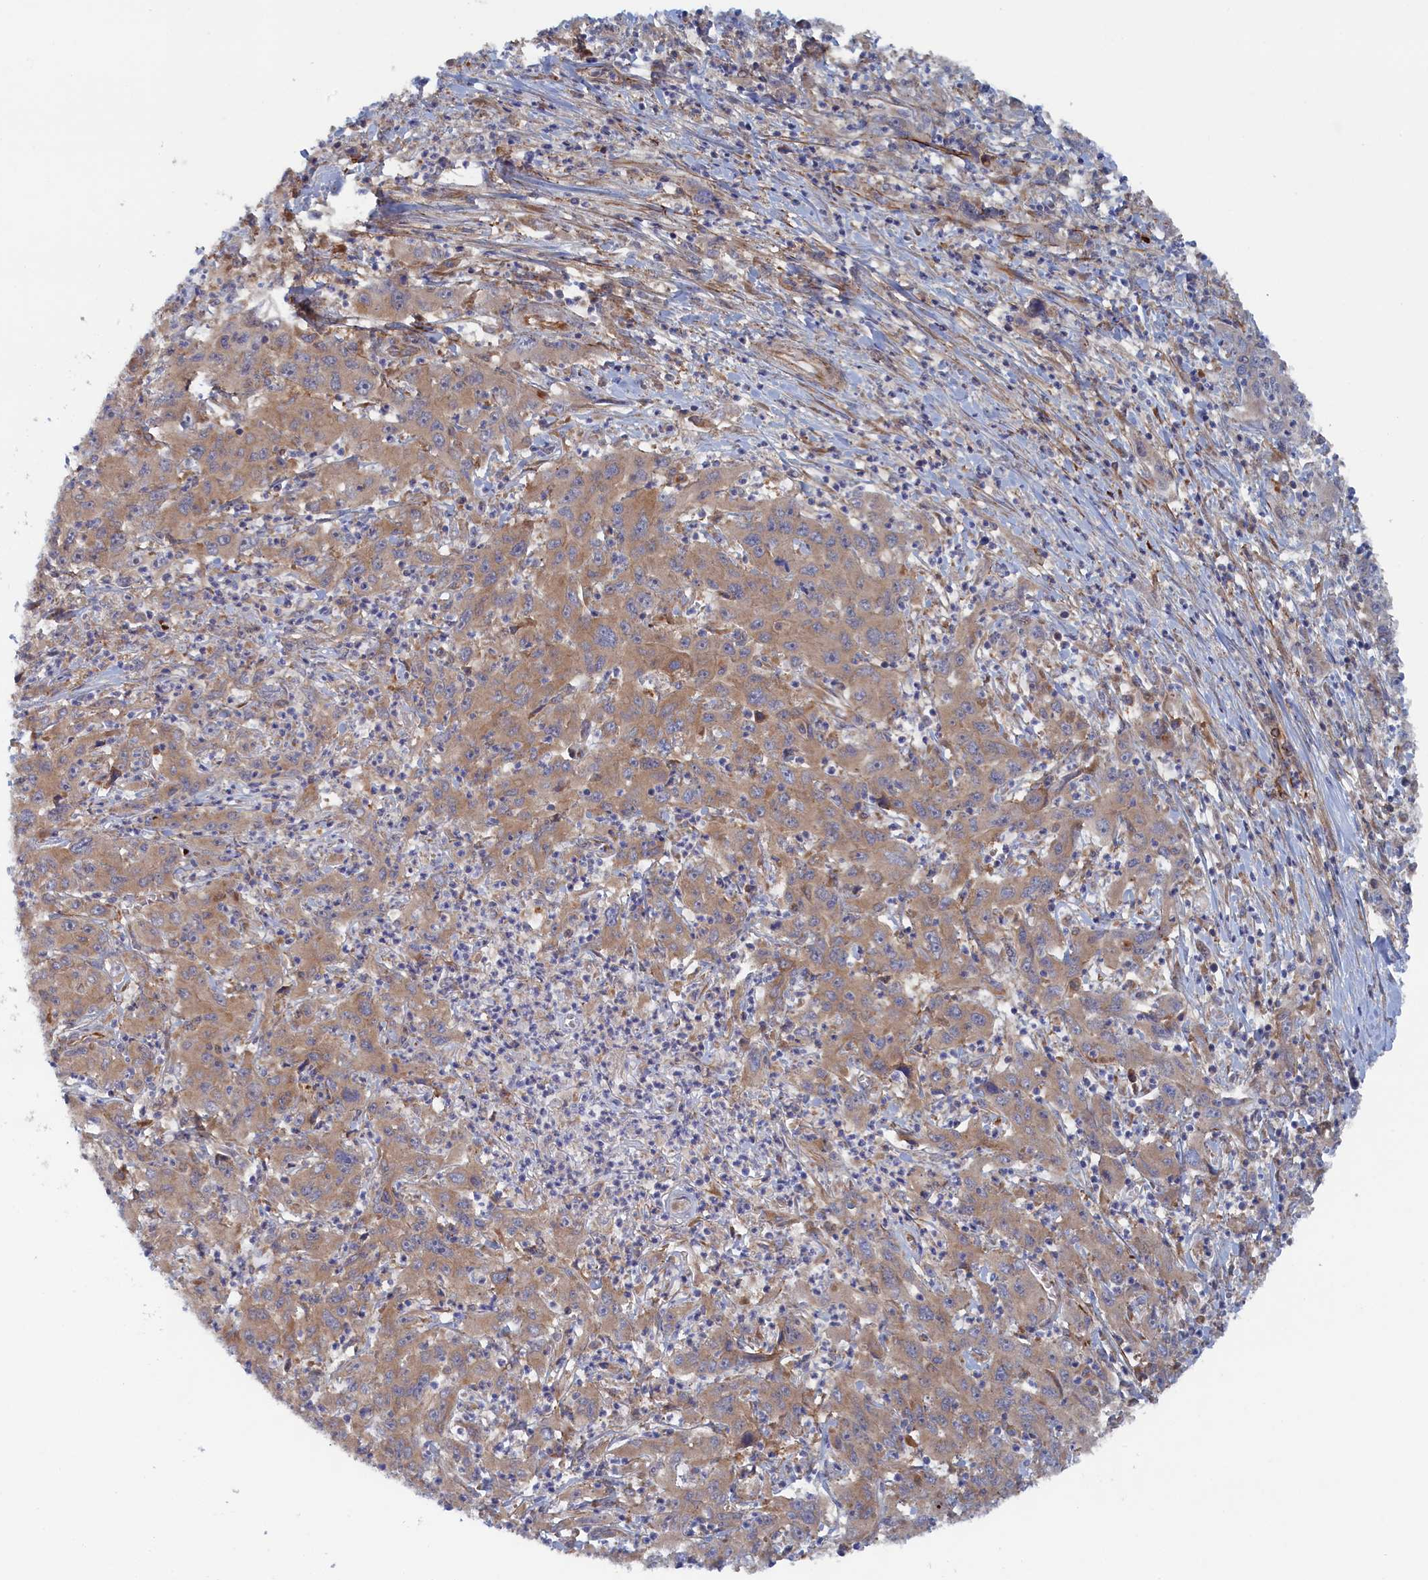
{"staining": {"intensity": "weak", "quantity": "25%-75%", "location": "cytoplasmic/membranous"}, "tissue": "liver cancer", "cell_type": "Tumor cells", "image_type": "cancer", "snomed": [{"axis": "morphology", "description": "Carcinoma, Hepatocellular, NOS"}, {"axis": "topography", "description": "Liver"}], "caption": "Immunohistochemistry (IHC) histopathology image of liver hepatocellular carcinoma stained for a protein (brown), which shows low levels of weak cytoplasmic/membranous expression in approximately 25%-75% of tumor cells.", "gene": "TMEM196", "patient": {"sex": "male", "age": 63}}